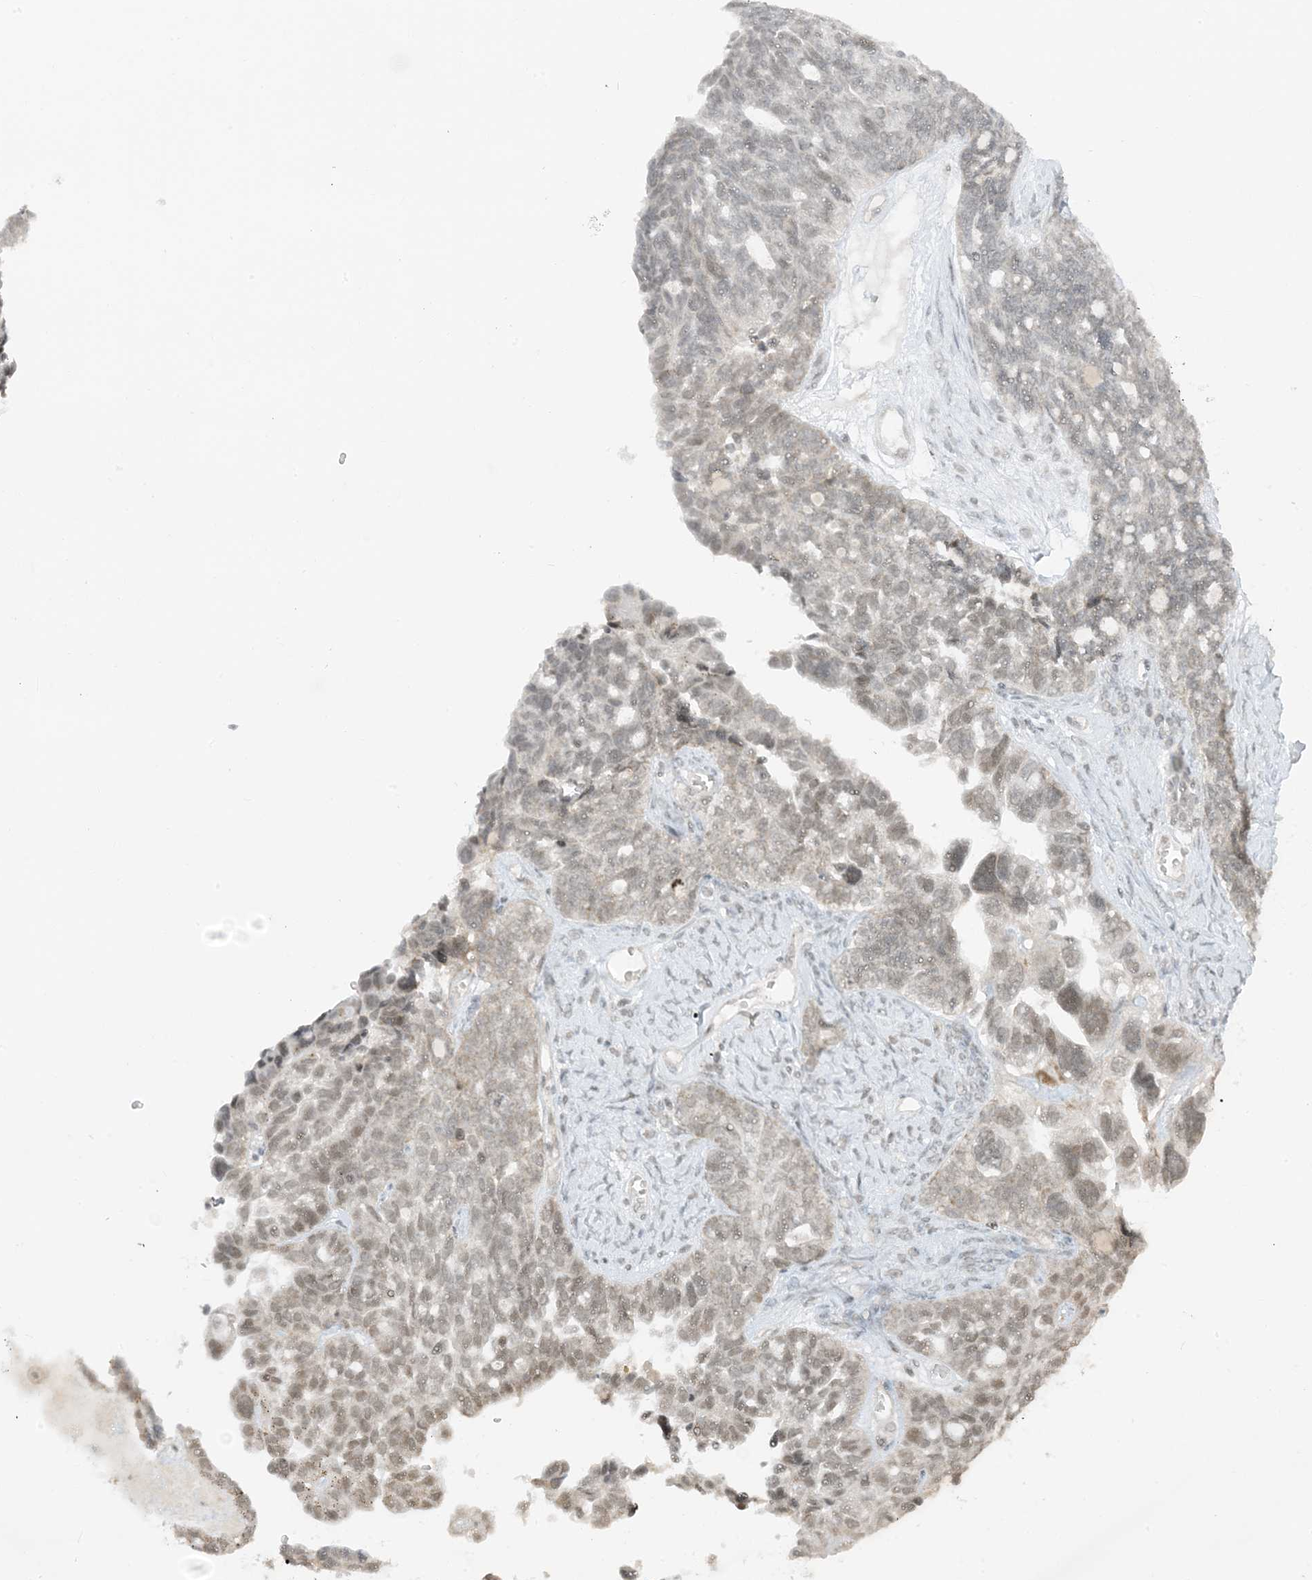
{"staining": {"intensity": "weak", "quantity": "25%-75%", "location": "nuclear"}, "tissue": "ovarian cancer", "cell_type": "Tumor cells", "image_type": "cancer", "snomed": [{"axis": "morphology", "description": "Cystadenocarcinoma, serous, NOS"}, {"axis": "topography", "description": "Ovary"}], "caption": "Ovarian cancer (serous cystadenocarcinoma) stained with a brown dye displays weak nuclear positive expression in about 25%-75% of tumor cells.", "gene": "METAP1D", "patient": {"sex": "female", "age": 79}}